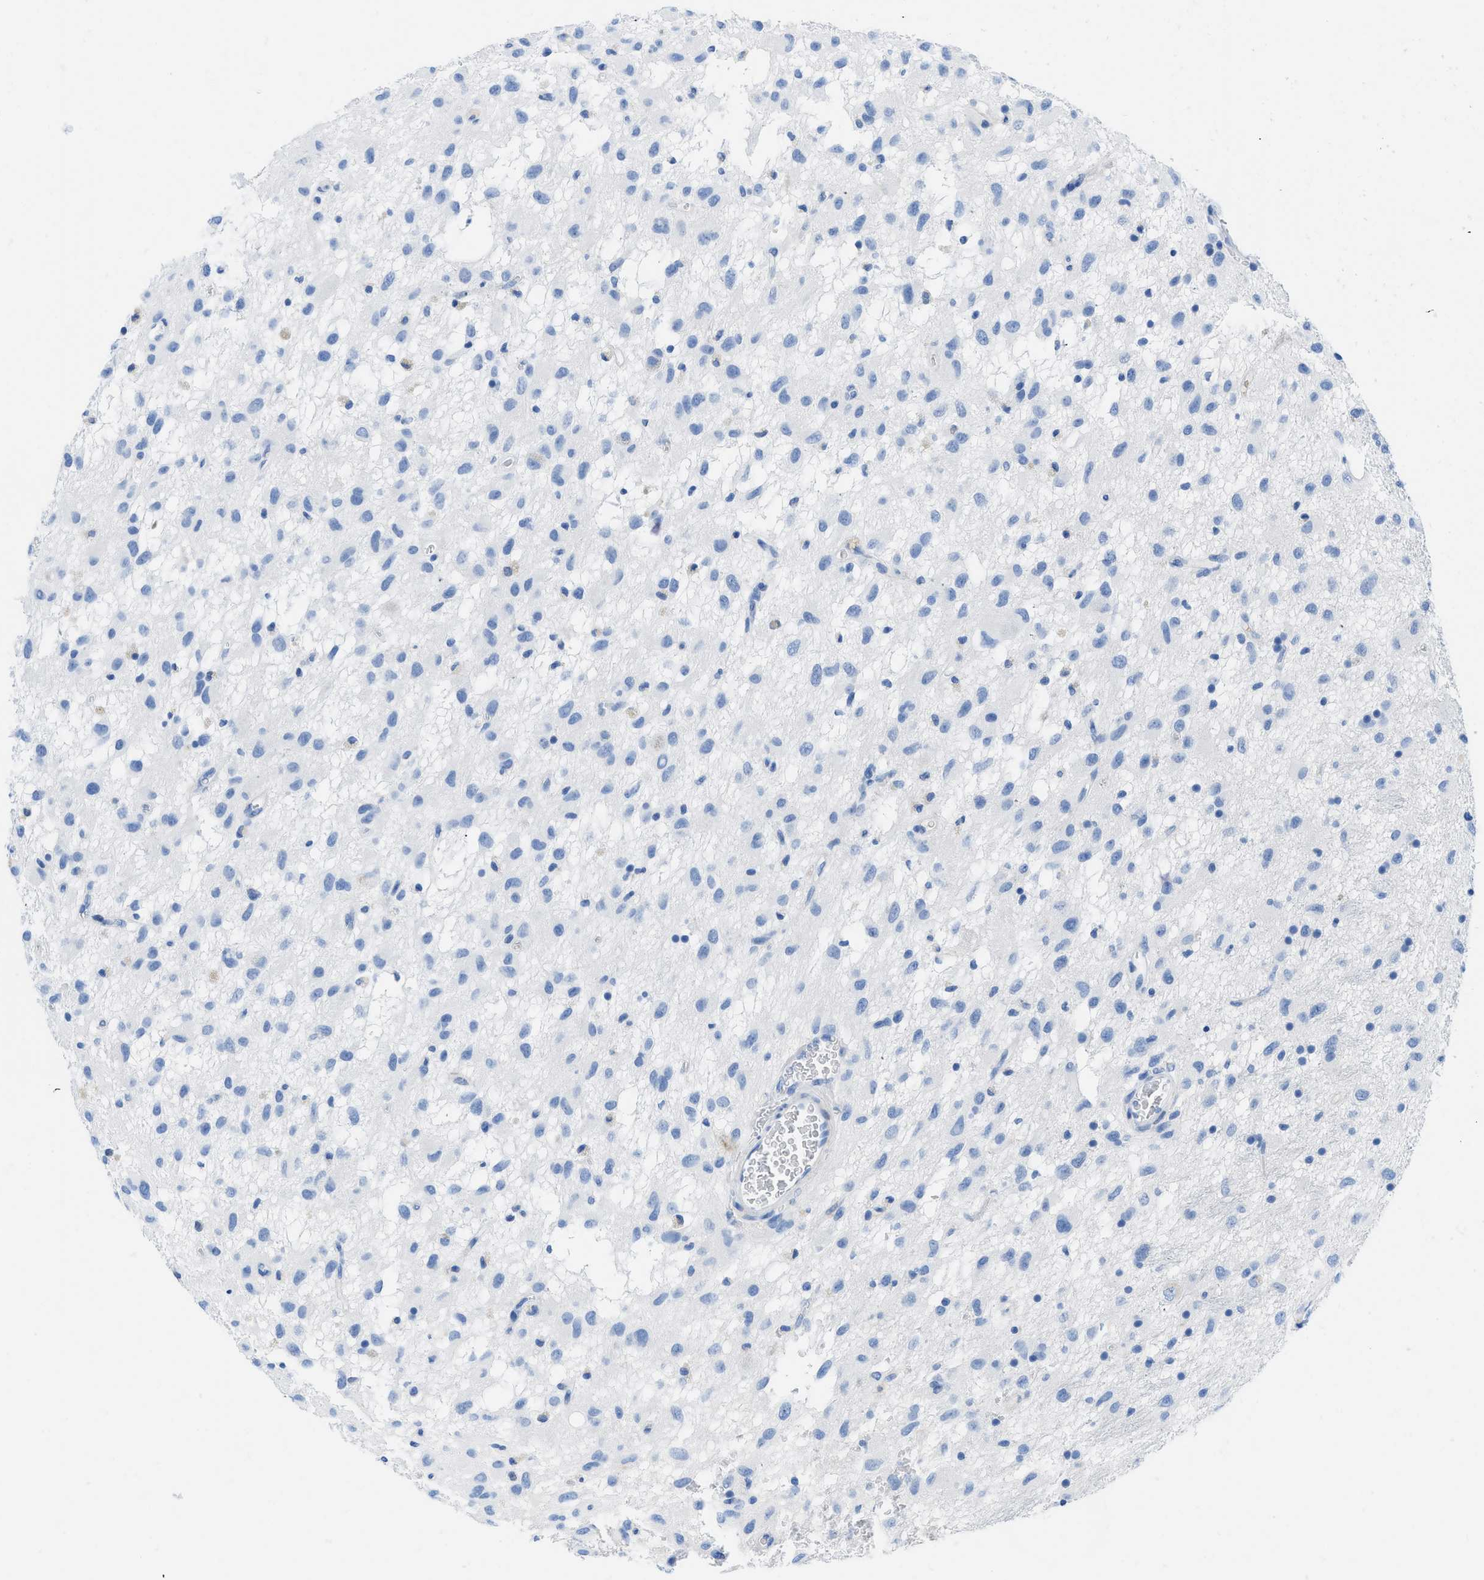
{"staining": {"intensity": "negative", "quantity": "none", "location": "none"}, "tissue": "glioma", "cell_type": "Tumor cells", "image_type": "cancer", "snomed": [{"axis": "morphology", "description": "Glioma, malignant, Low grade"}, {"axis": "topography", "description": "Brain"}], "caption": "The immunohistochemistry (IHC) image has no significant staining in tumor cells of glioma tissue.", "gene": "COL3A1", "patient": {"sex": "male", "age": 77}}